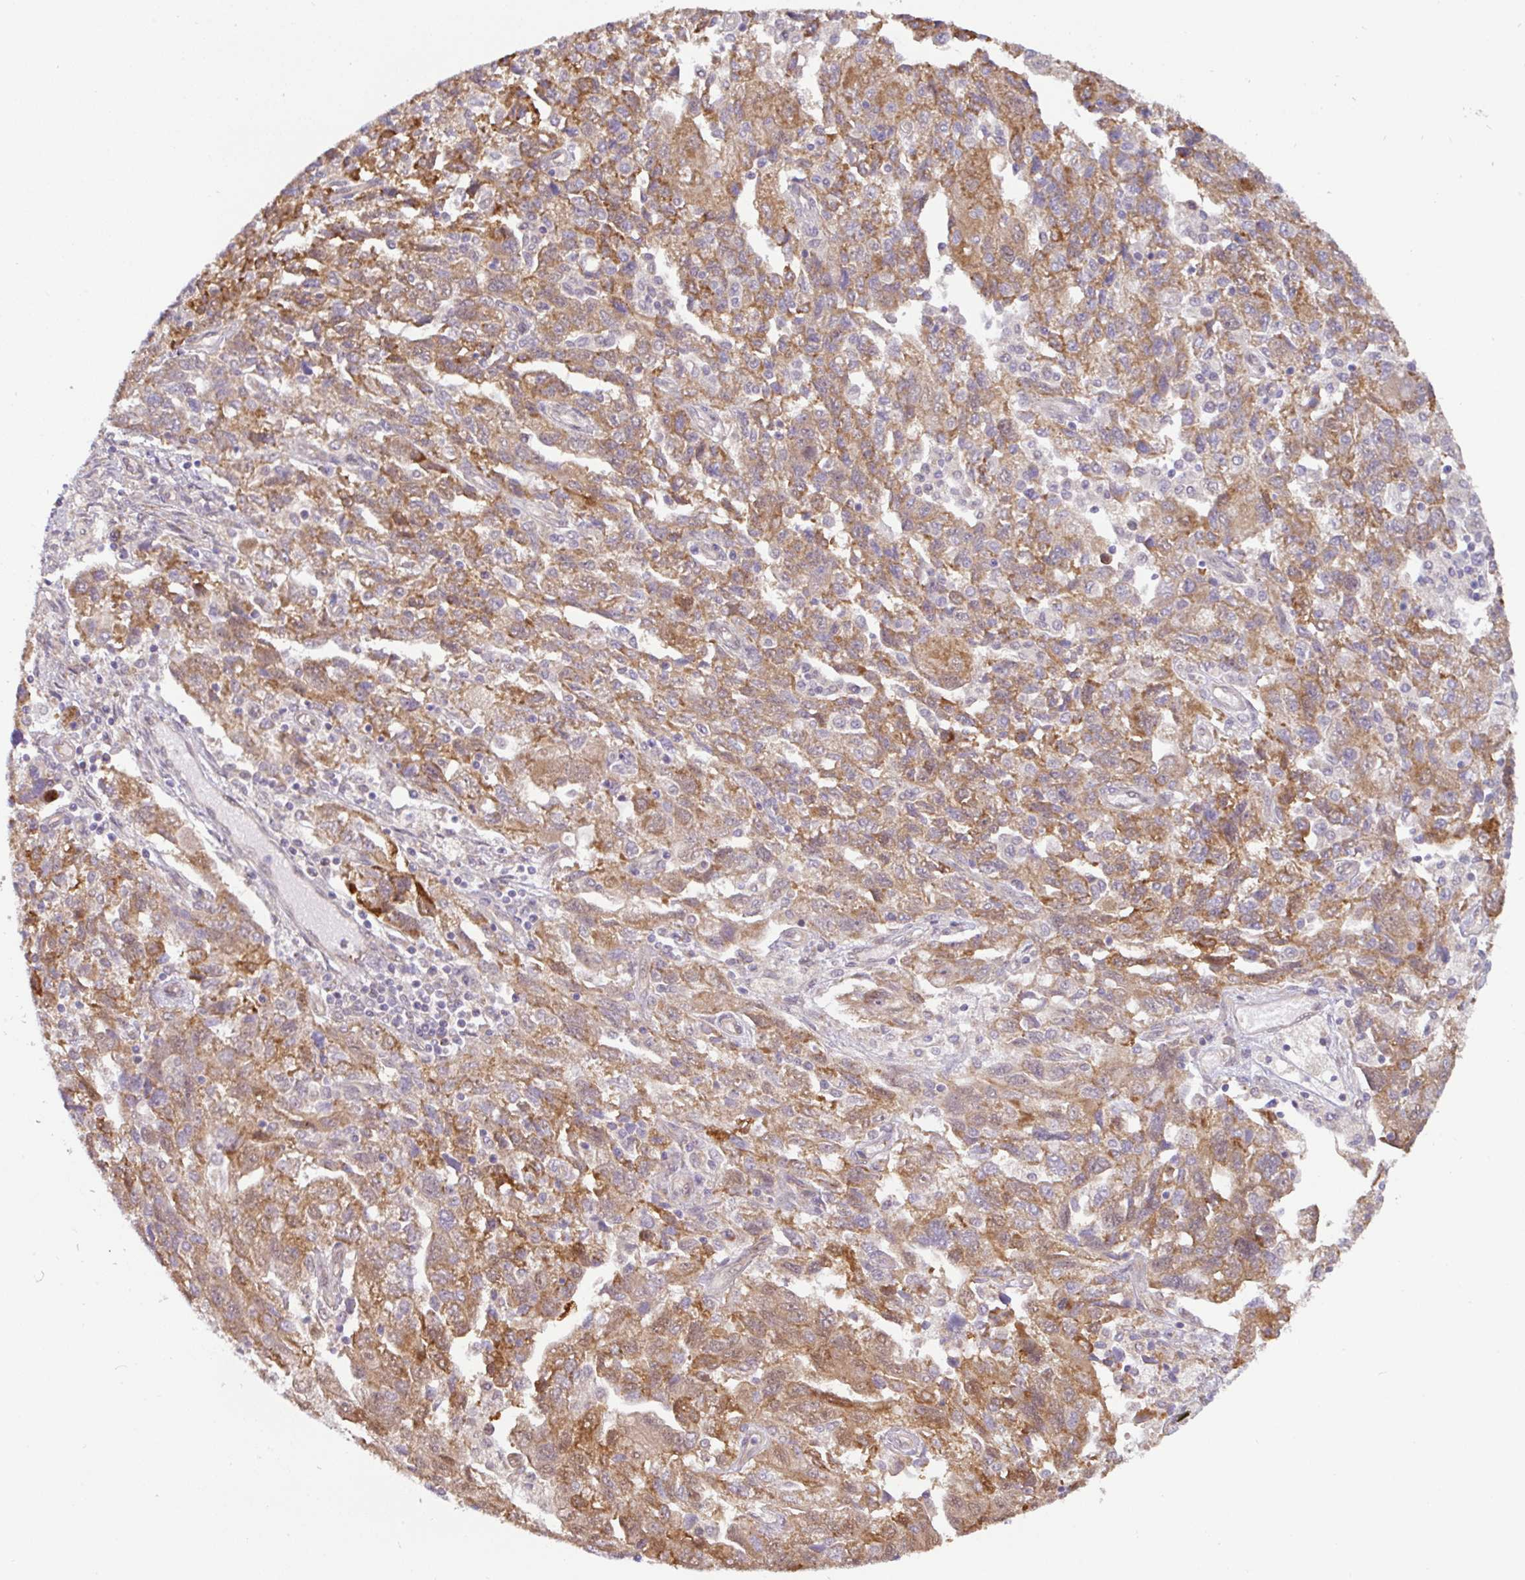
{"staining": {"intensity": "moderate", "quantity": ">75%", "location": "cytoplasmic/membranous"}, "tissue": "ovarian cancer", "cell_type": "Tumor cells", "image_type": "cancer", "snomed": [{"axis": "morphology", "description": "Carcinoma, NOS"}, {"axis": "morphology", "description": "Cystadenocarcinoma, serous, NOS"}, {"axis": "topography", "description": "Ovary"}], "caption": "Moderate cytoplasmic/membranous positivity for a protein is appreciated in about >75% of tumor cells of ovarian serous cystadenocarcinoma using IHC.", "gene": "DLEU7", "patient": {"sex": "female", "age": 69}}